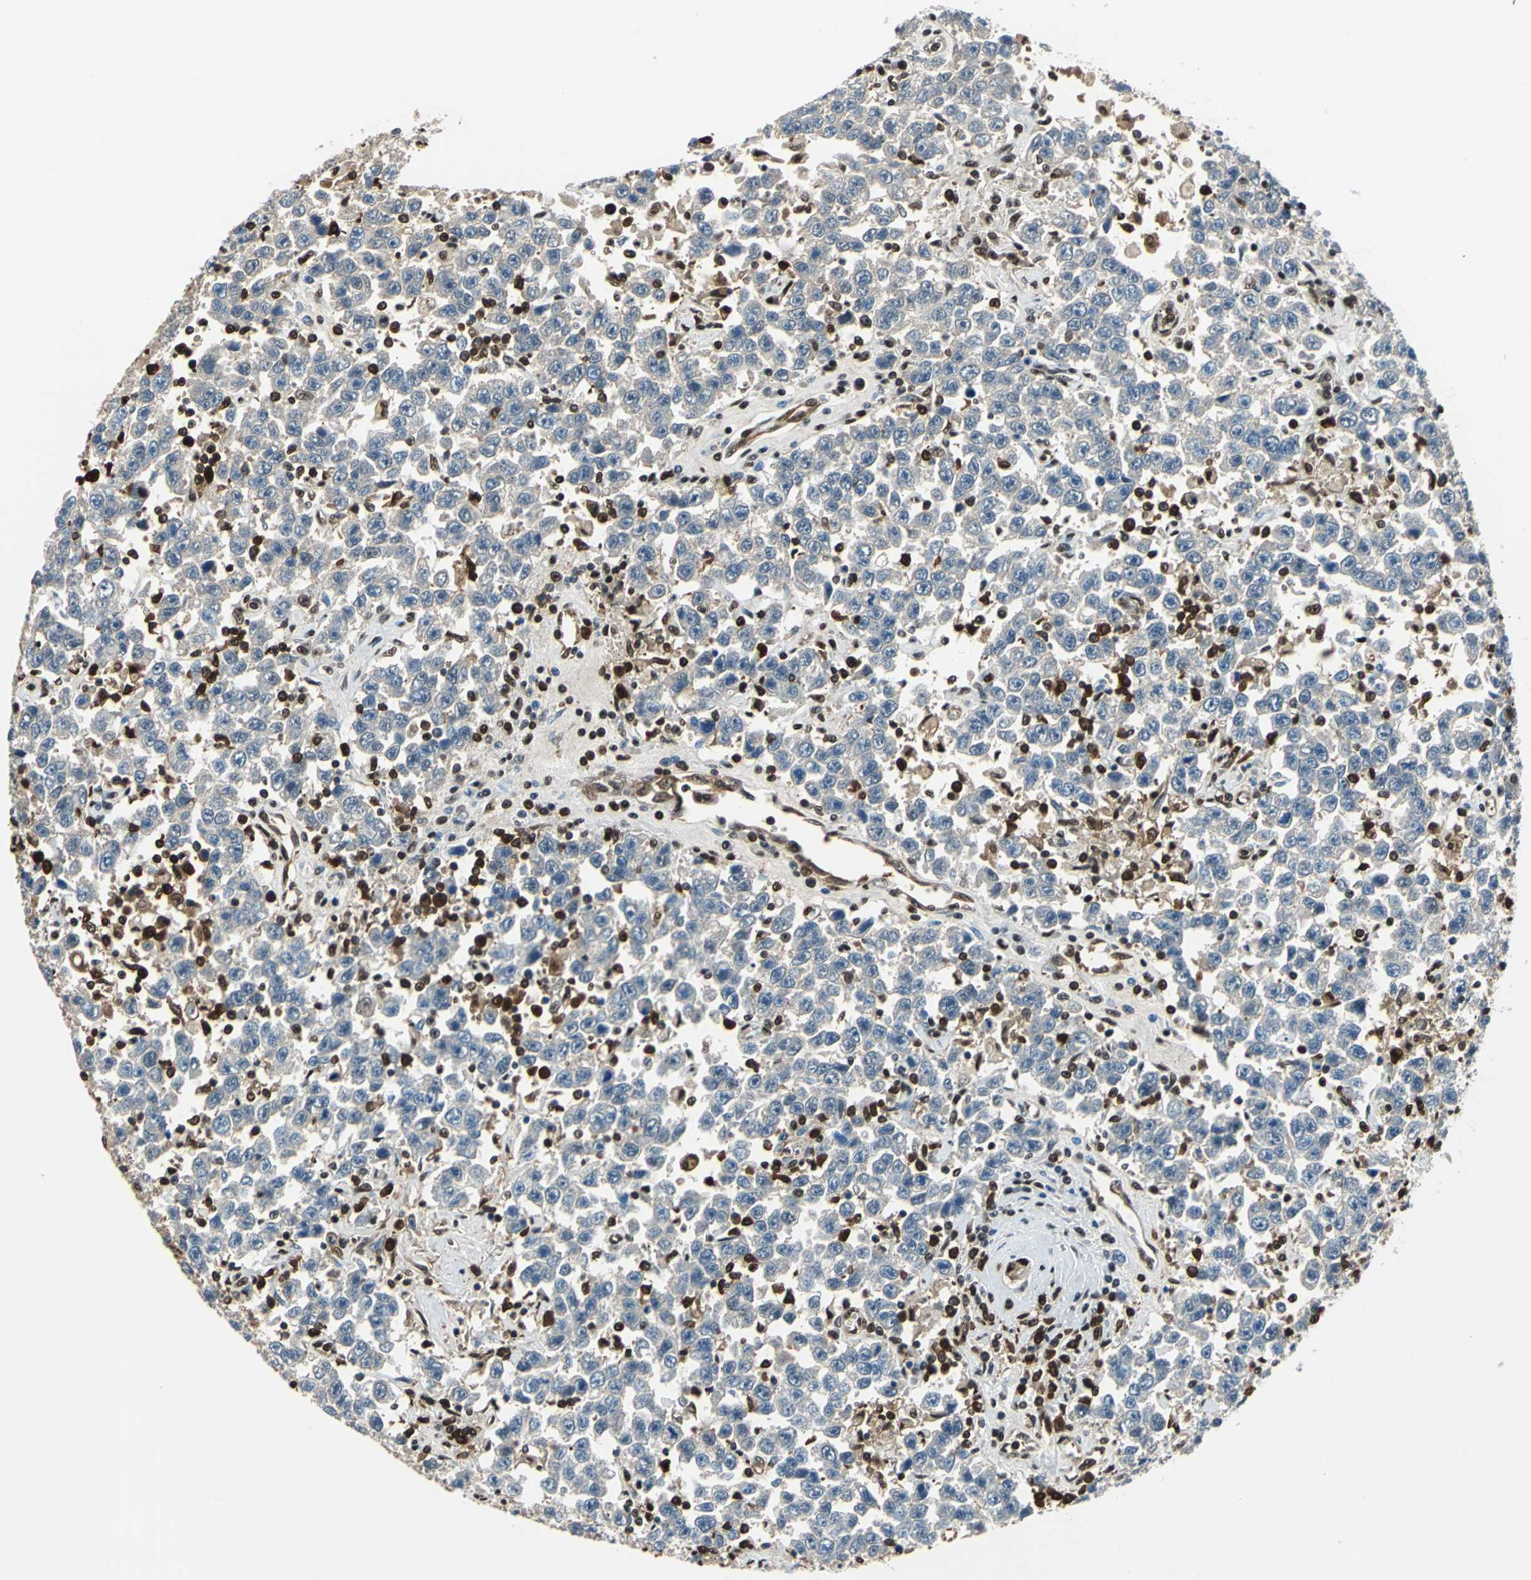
{"staining": {"intensity": "negative", "quantity": "none", "location": "none"}, "tissue": "testis cancer", "cell_type": "Tumor cells", "image_type": "cancer", "snomed": [{"axis": "morphology", "description": "Seminoma, NOS"}, {"axis": "topography", "description": "Testis"}], "caption": "Tumor cells are negative for brown protein staining in testis seminoma.", "gene": "PSME1", "patient": {"sex": "male", "age": 41}}